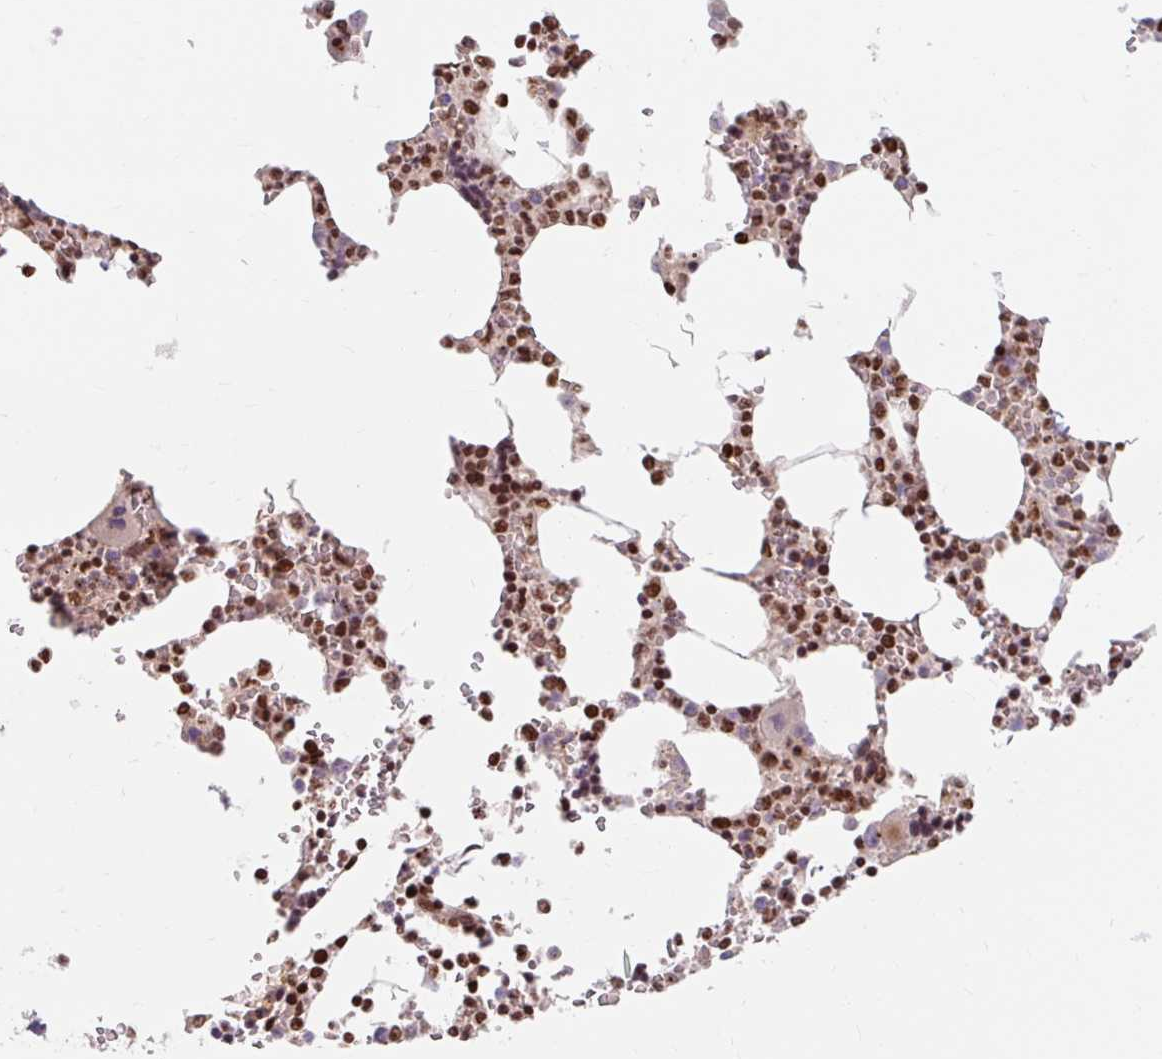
{"staining": {"intensity": "strong", "quantity": "25%-75%", "location": "nuclear"}, "tissue": "bone marrow", "cell_type": "Hematopoietic cells", "image_type": "normal", "snomed": [{"axis": "morphology", "description": "Normal tissue, NOS"}, {"axis": "topography", "description": "Bone marrow"}], "caption": "Immunohistochemical staining of normal human bone marrow demonstrates strong nuclear protein expression in approximately 25%-75% of hematopoietic cells.", "gene": "BICRA", "patient": {"sex": "male", "age": 64}}